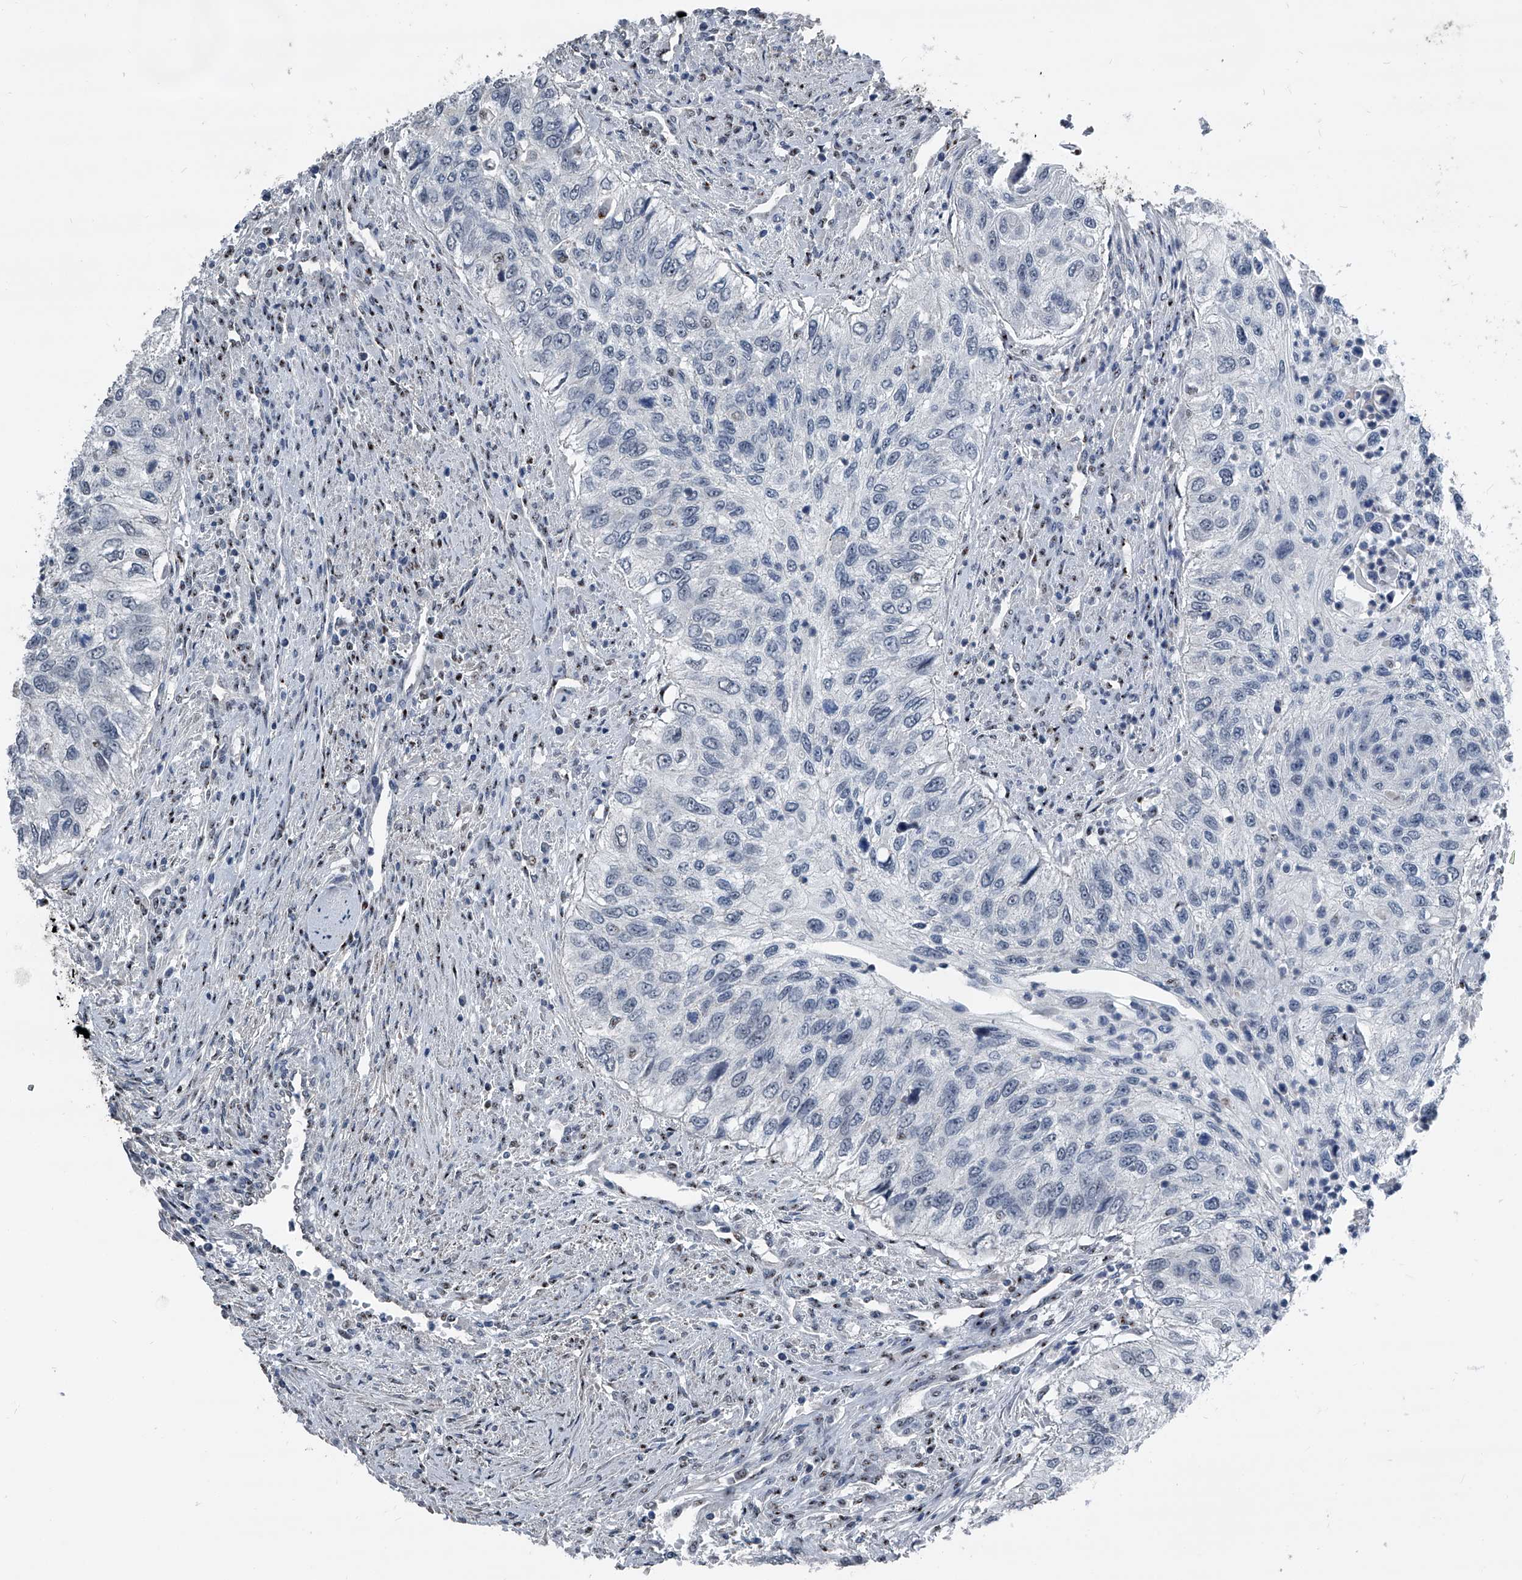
{"staining": {"intensity": "negative", "quantity": "none", "location": "none"}, "tissue": "urothelial cancer", "cell_type": "Tumor cells", "image_type": "cancer", "snomed": [{"axis": "morphology", "description": "Urothelial carcinoma, High grade"}, {"axis": "topography", "description": "Urinary bladder"}], "caption": "High power microscopy photomicrograph of an IHC micrograph of urothelial cancer, revealing no significant expression in tumor cells.", "gene": "MEN1", "patient": {"sex": "female", "age": 60}}